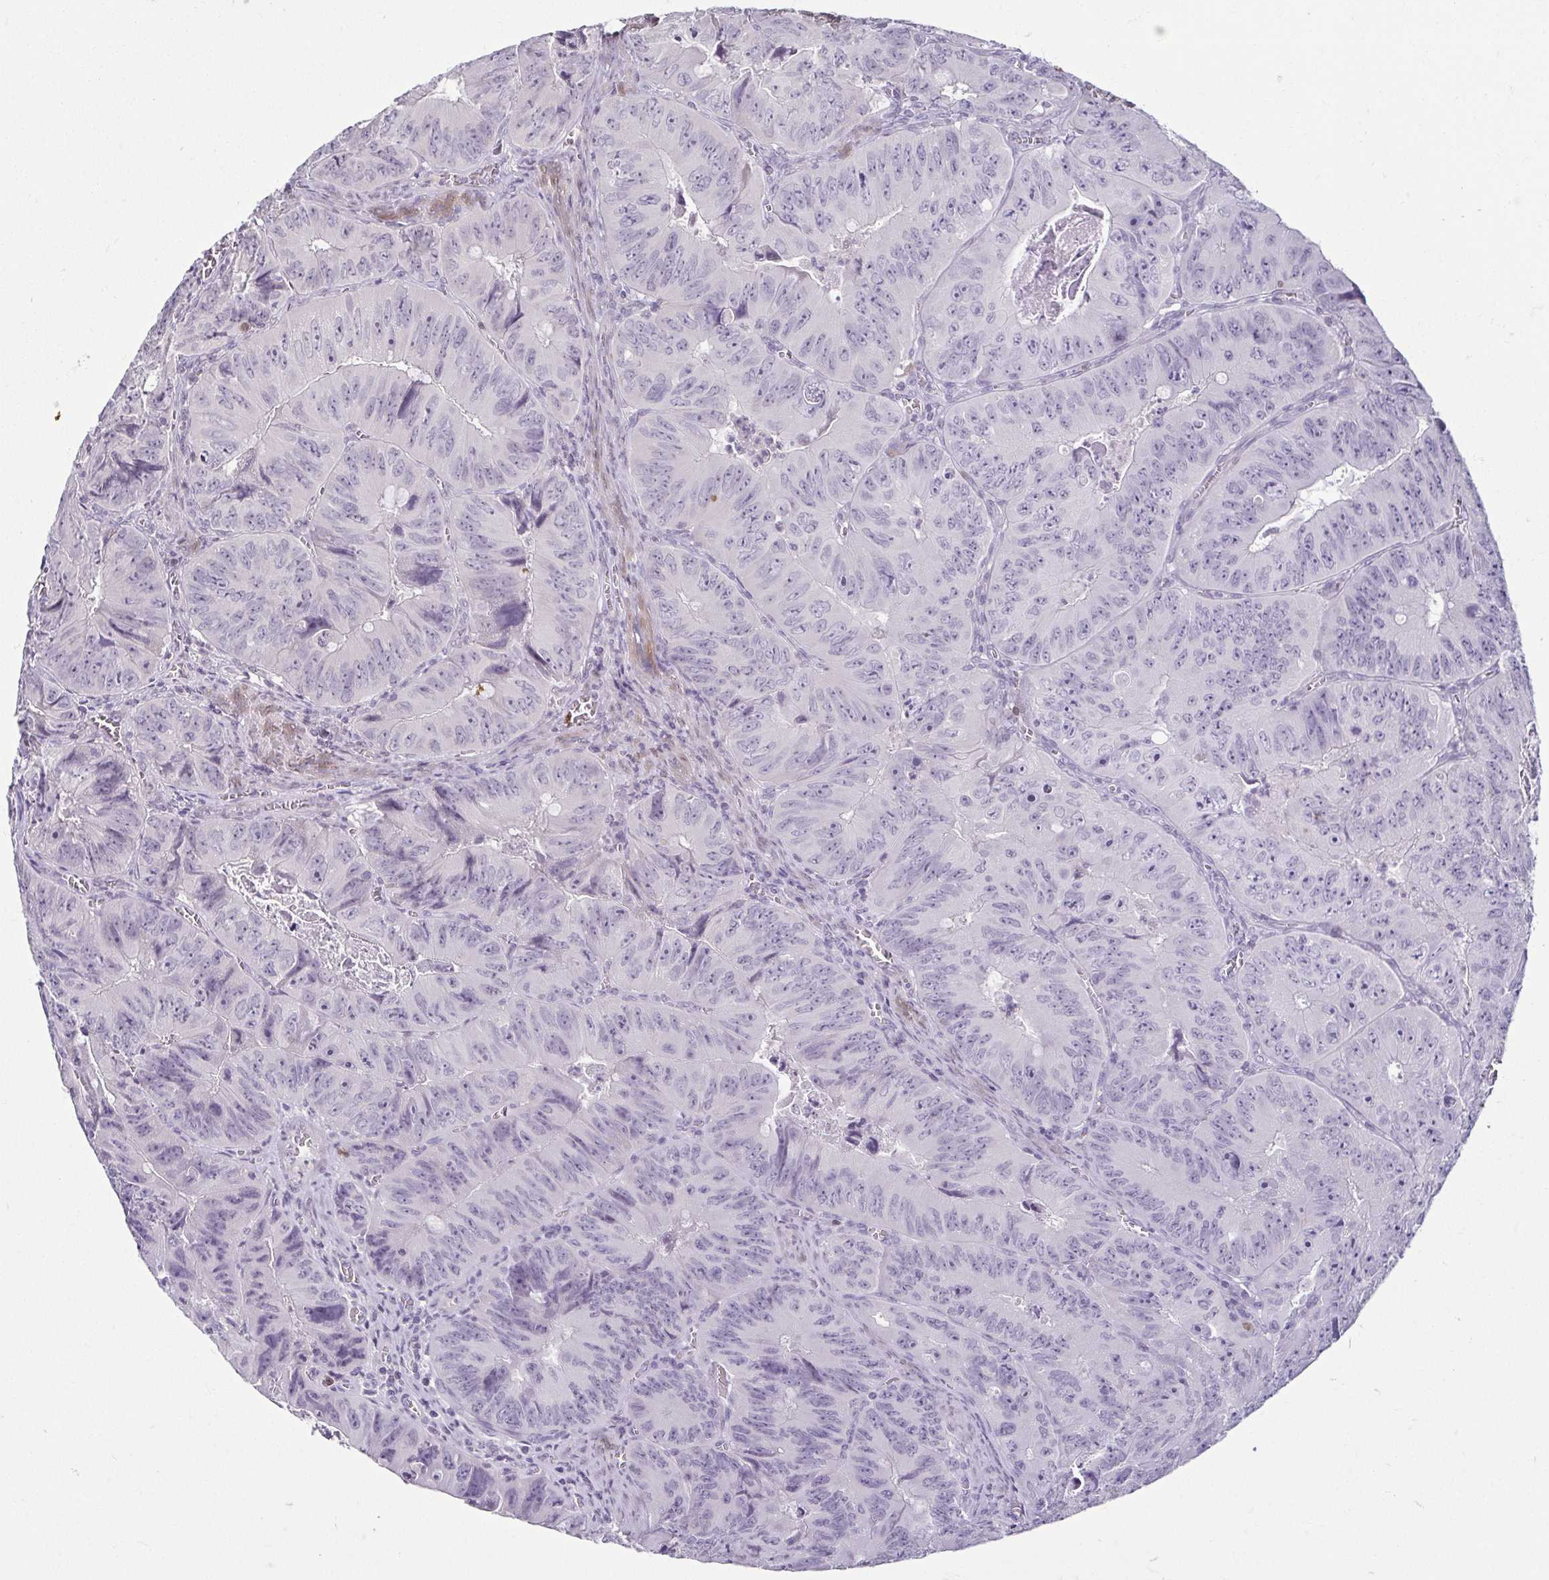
{"staining": {"intensity": "negative", "quantity": "none", "location": "none"}, "tissue": "colorectal cancer", "cell_type": "Tumor cells", "image_type": "cancer", "snomed": [{"axis": "morphology", "description": "Adenocarcinoma, NOS"}, {"axis": "topography", "description": "Colon"}], "caption": "Tumor cells are negative for brown protein staining in colorectal cancer (adenocarcinoma).", "gene": "HOPX", "patient": {"sex": "female", "age": 84}}